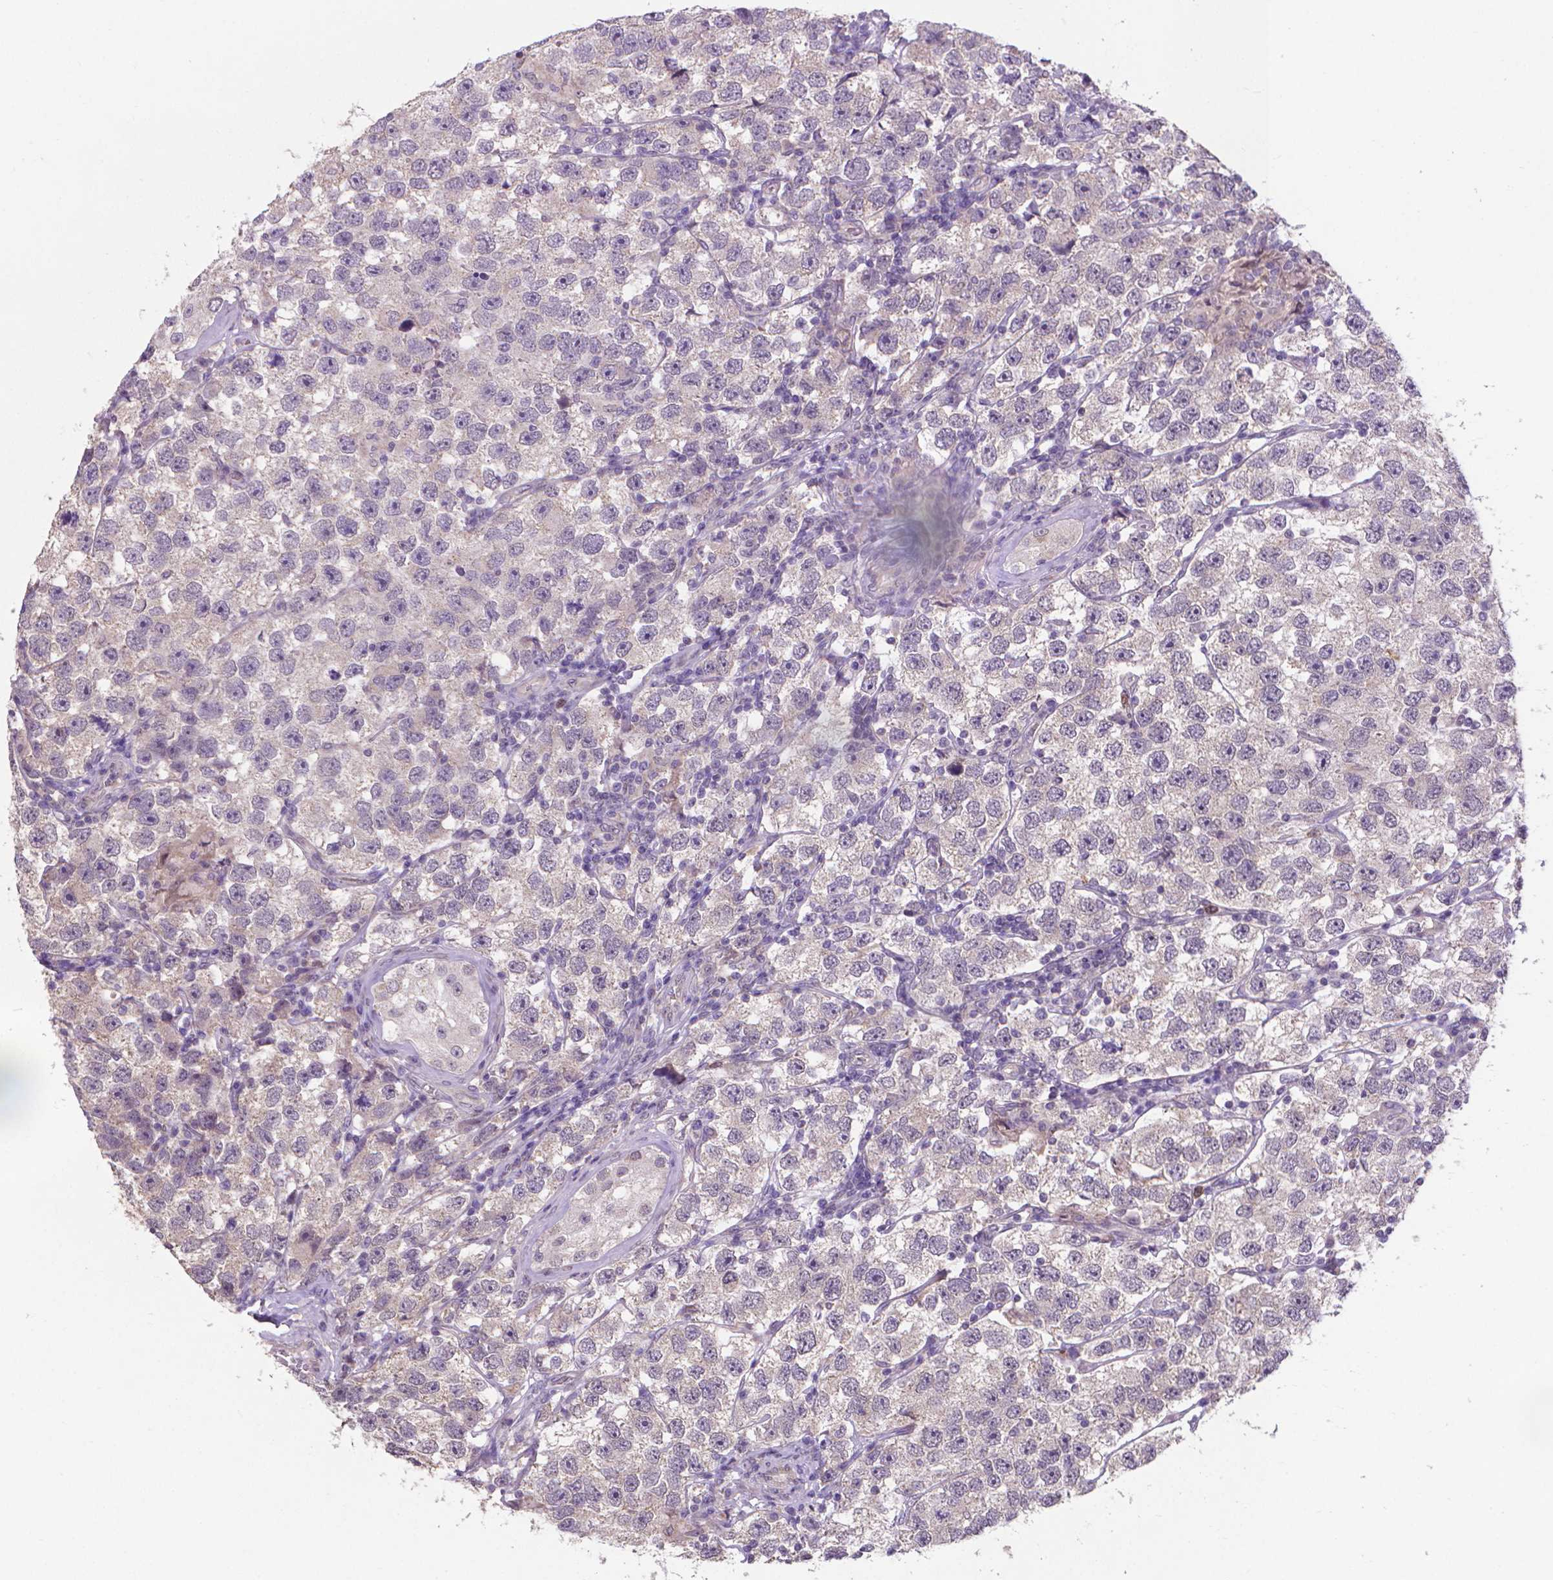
{"staining": {"intensity": "negative", "quantity": "none", "location": "none"}, "tissue": "testis cancer", "cell_type": "Tumor cells", "image_type": "cancer", "snomed": [{"axis": "morphology", "description": "Seminoma, NOS"}, {"axis": "topography", "description": "Testis"}], "caption": "The IHC histopathology image has no significant staining in tumor cells of testis seminoma tissue. (DAB immunohistochemistry visualized using brightfield microscopy, high magnification).", "gene": "GPR63", "patient": {"sex": "male", "age": 26}}